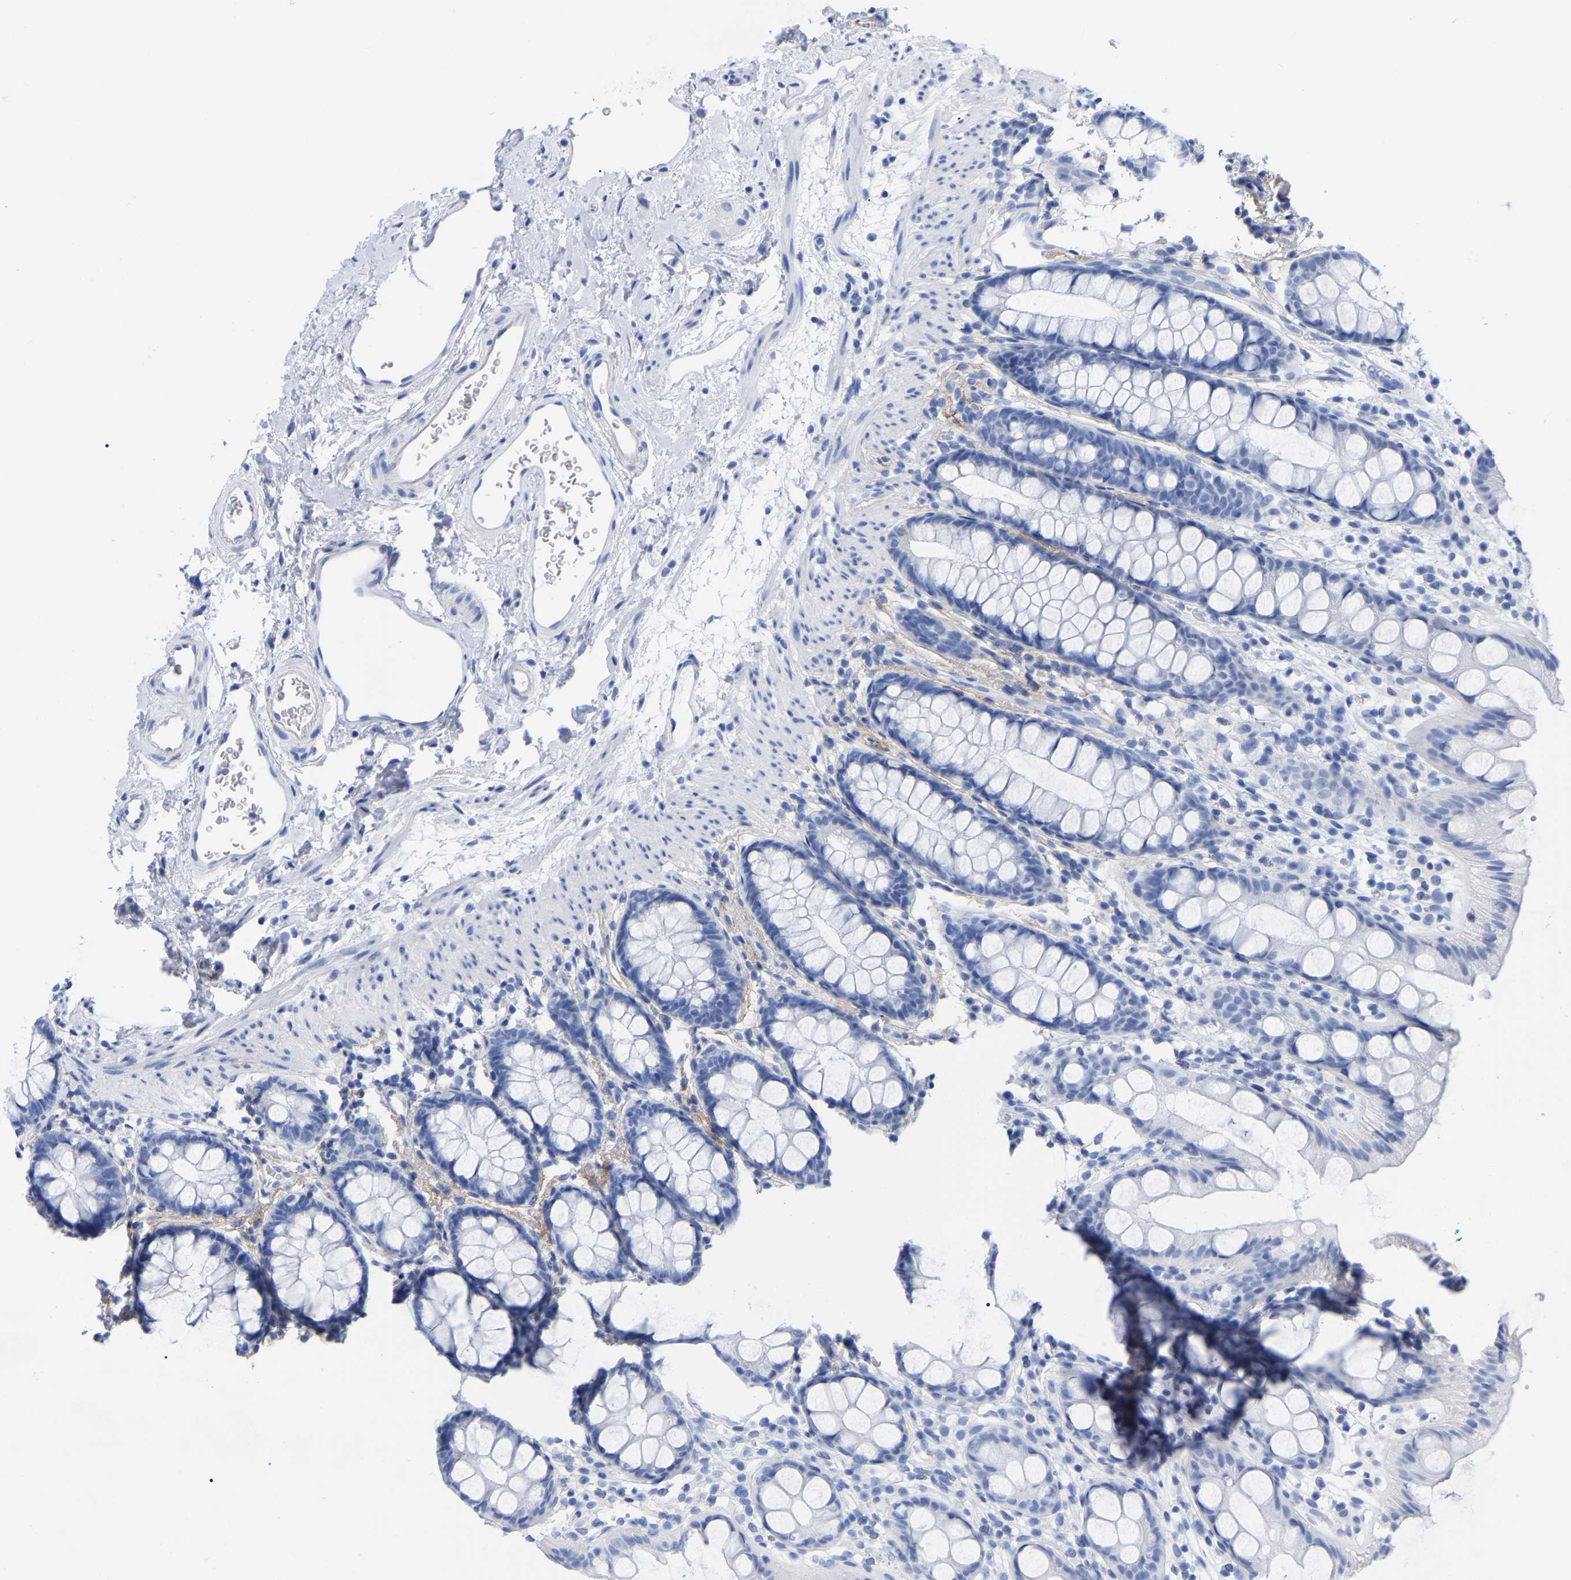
{"staining": {"intensity": "negative", "quantity": "none", "location": "none"}, "tissue": "rectum", "cell_type": "Glandular cells", "image_type": "normal", "snomed": [{"axis": "morphology", "description": "Normal tissue, NOS"}, {"axis": "topography", "description": "Rectum"}], "caption": "The photomicrograph shows no significant staining in glandular cells of rectum.", "gene": "HAPLN1", "patient": {"sex": "female", "age": 65}}